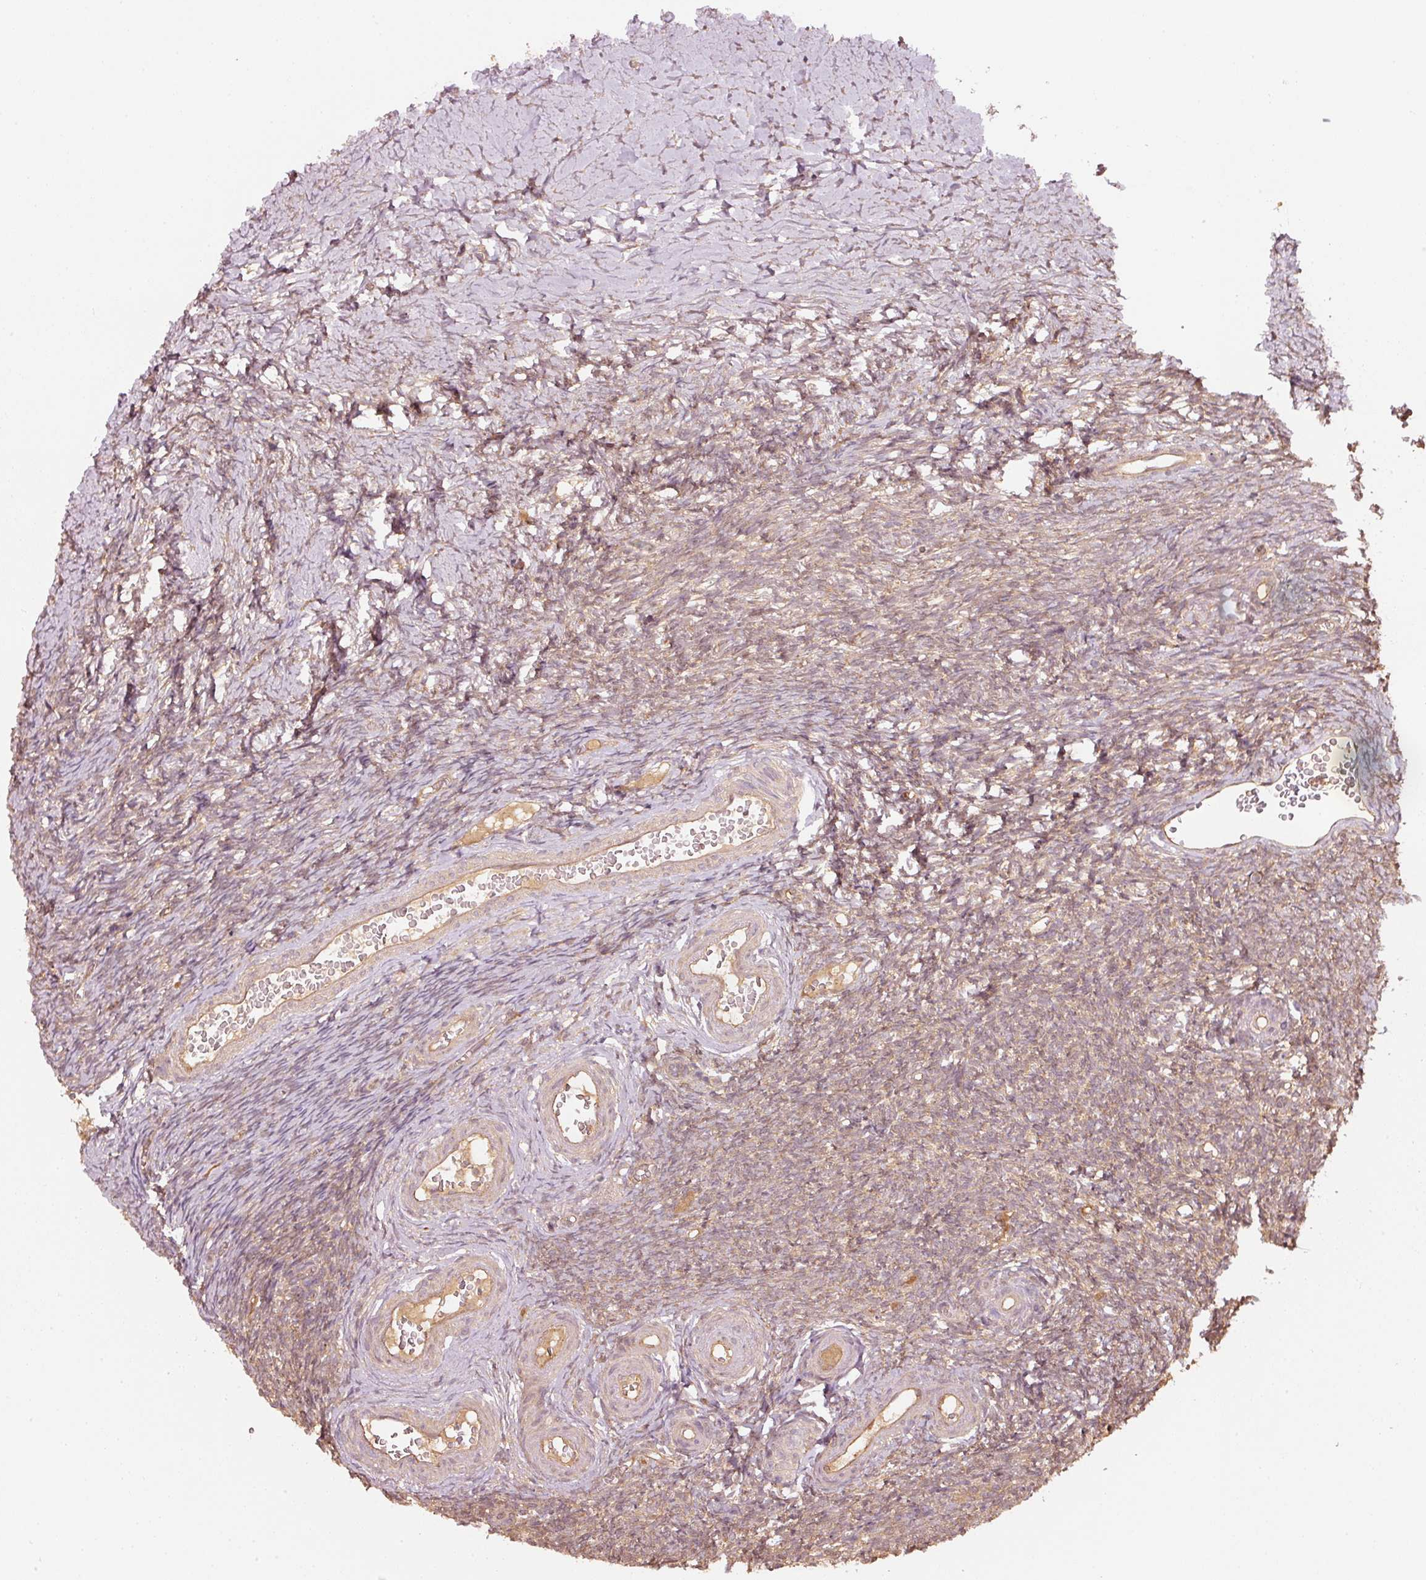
{"staining": {"intensity": "moderate", "quantity": ">75%", "location": "cytoplasmic/membranous"}, "tissue": "ovary", "cell_type": "Follicle cells", "image_type": "normal", "snomed": [{"axis": "morphology", "description": "Normal tissue, NOS"}, {"axis": "topography", "description": "Ovary"}], "caption": "Protein analysis of benign ovary shows moderate cytoplasmic/membranous staining in approximately >75% of follicle cells. Nuclei are stained in blue.", "gene": "STAU1", "patient": {"sex": "female", "age": 39}}